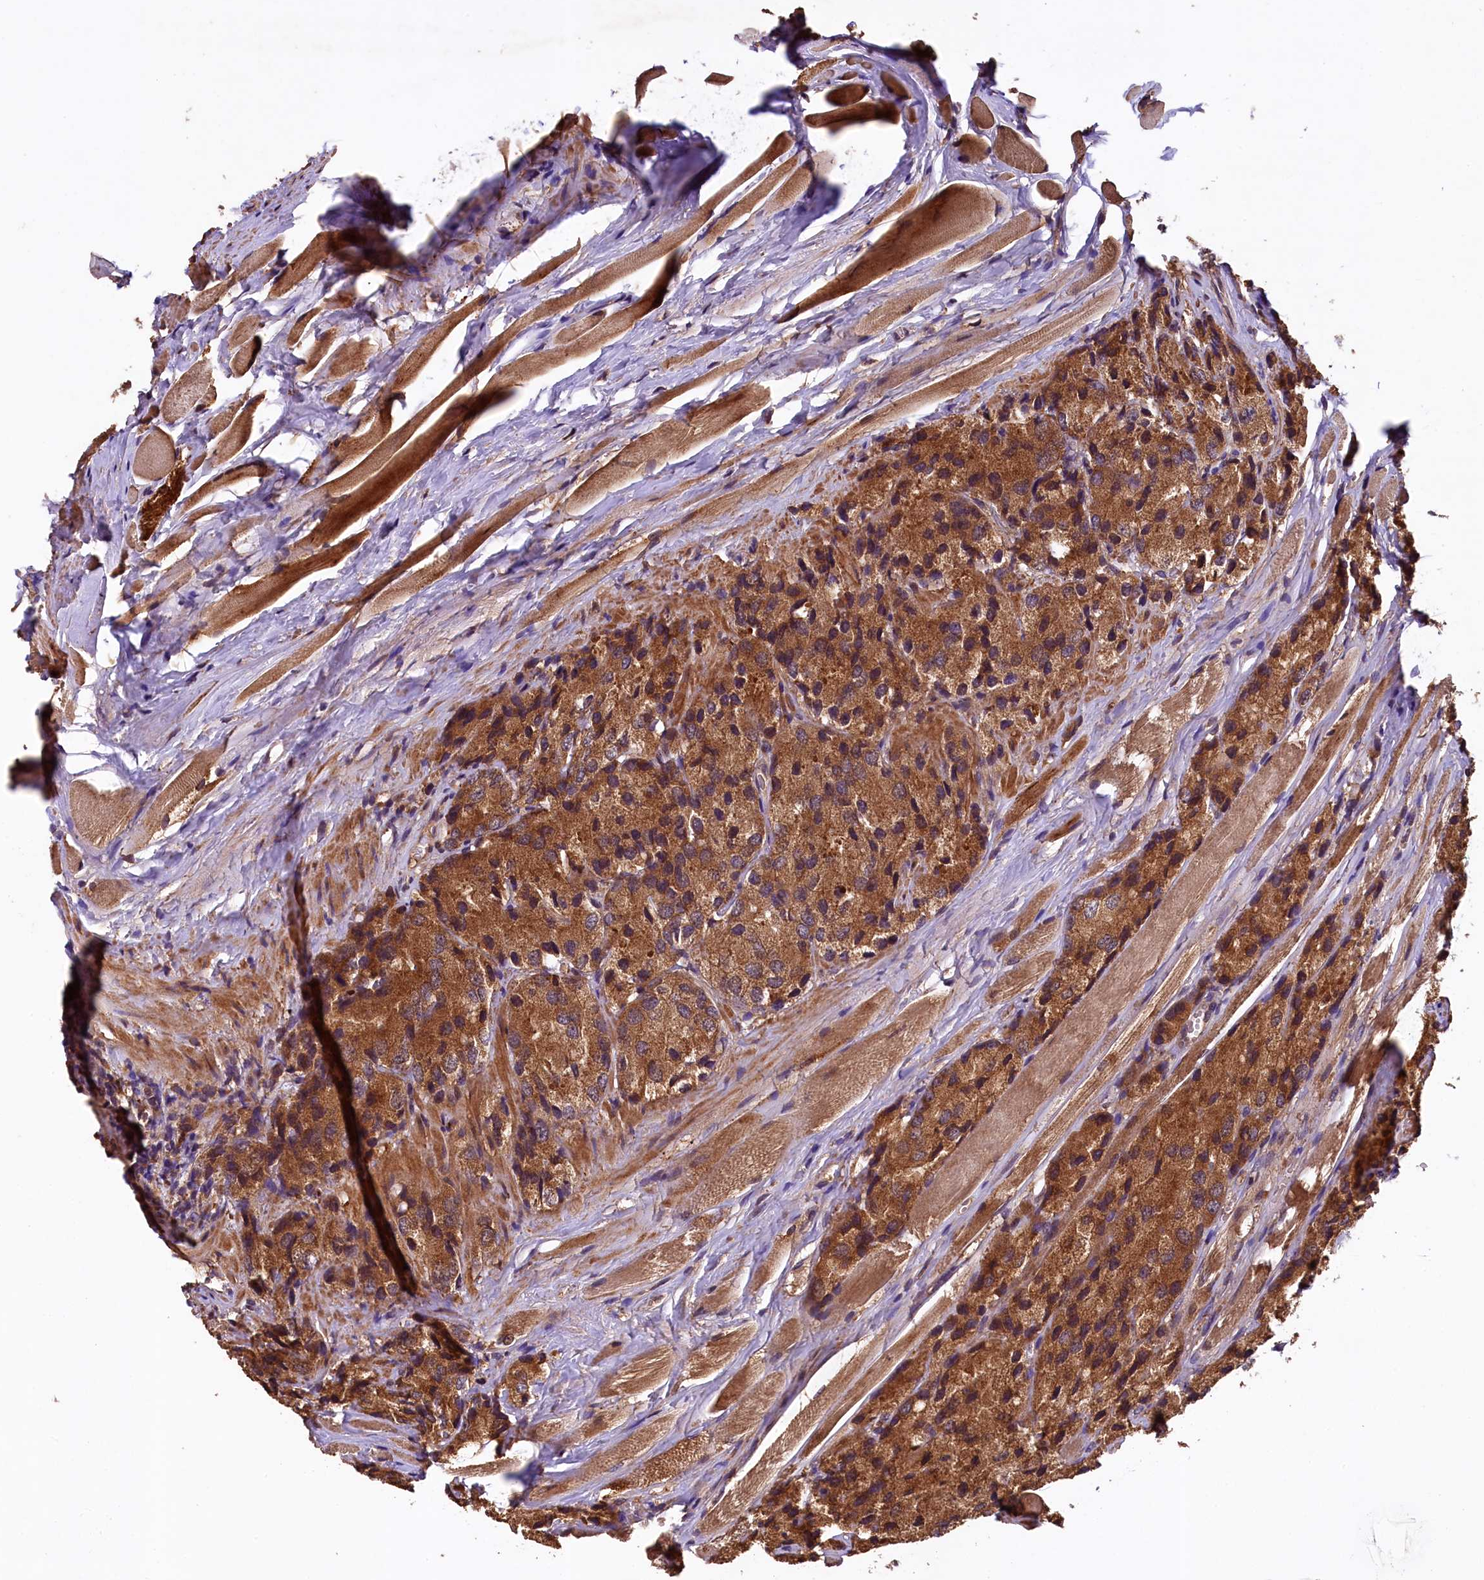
{"staining": {"intensity": "strong", "quantity": ">75%", "location": "cytoplasmic/membranous"}, "tissue": "prostate cancer", "cell_type": "Tumor cells", "image_type": "cancer", "snomed": [{"axis": "morphology", "description": "Adenocarcinoma, High grade"}, {"axis": "topography", "description": "Prostate"}], "caption": "High-power microscopy captured an immunohistochemistry (IHC) photomicrograph of prostate high-grade adenocarcinoma, revealing strong cytoplasmic/membranous positivity in about >75% of tumor cells.", "gene": "KLC2", "patient": {"sex": "male", "age": 66}}